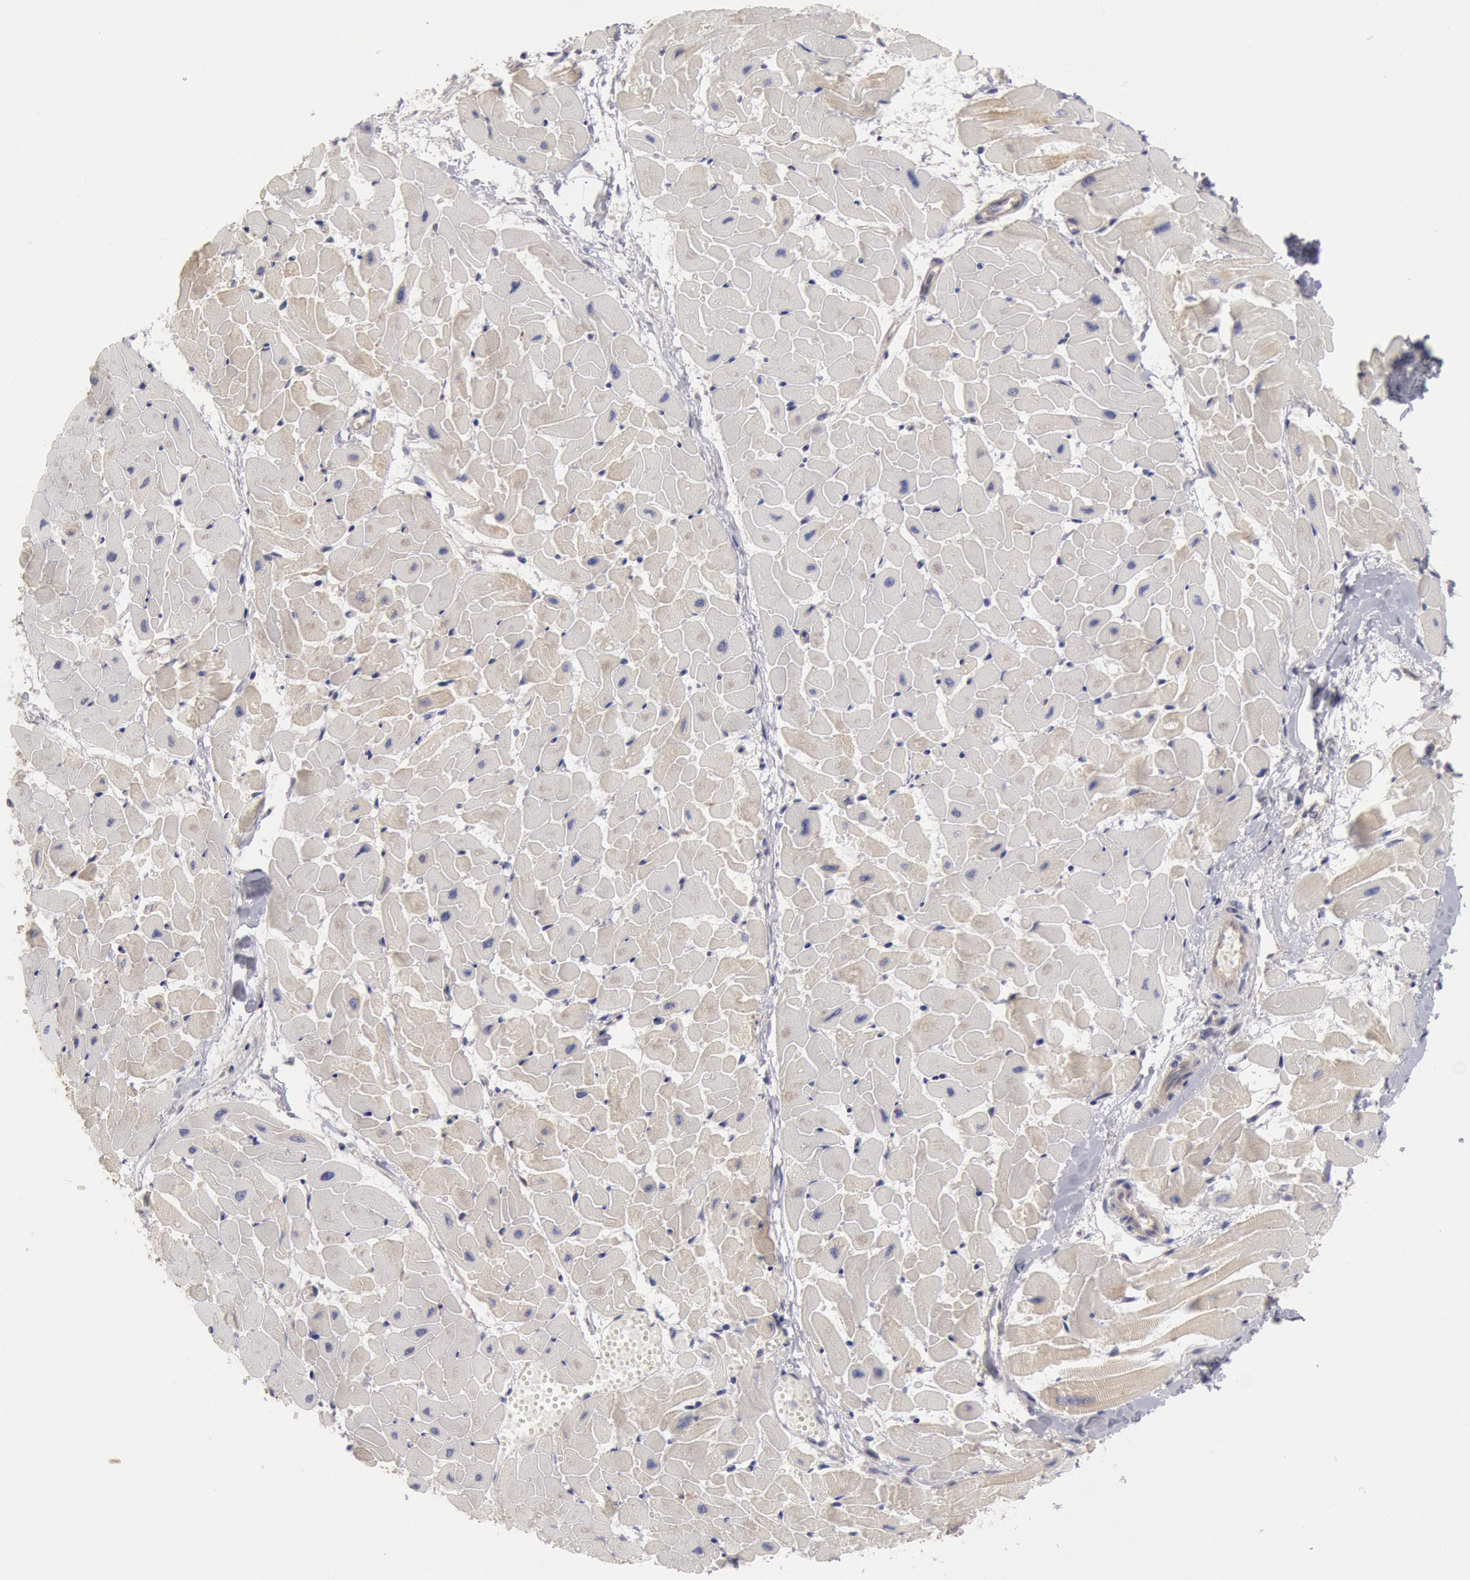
{"staining": {"intensity": "negative", "quantity": "none", "location": "none"}, "tissue": "heart muscle", "cell_type": "Cardiomyocytes", "image_type": "normal", "snomed": [{"axis": "morphology", "description": "Normal tissue, NOS"}, {"axis": "topography", "description": "Heart"}], "caption": "This is an immunohistochemistry (IHC) histopathology image of normal human heart muscle. There is no positivity in cardiomyocytes.", "gene": "DNAJA1", "patient": {"sex": "female", "age": 19}}